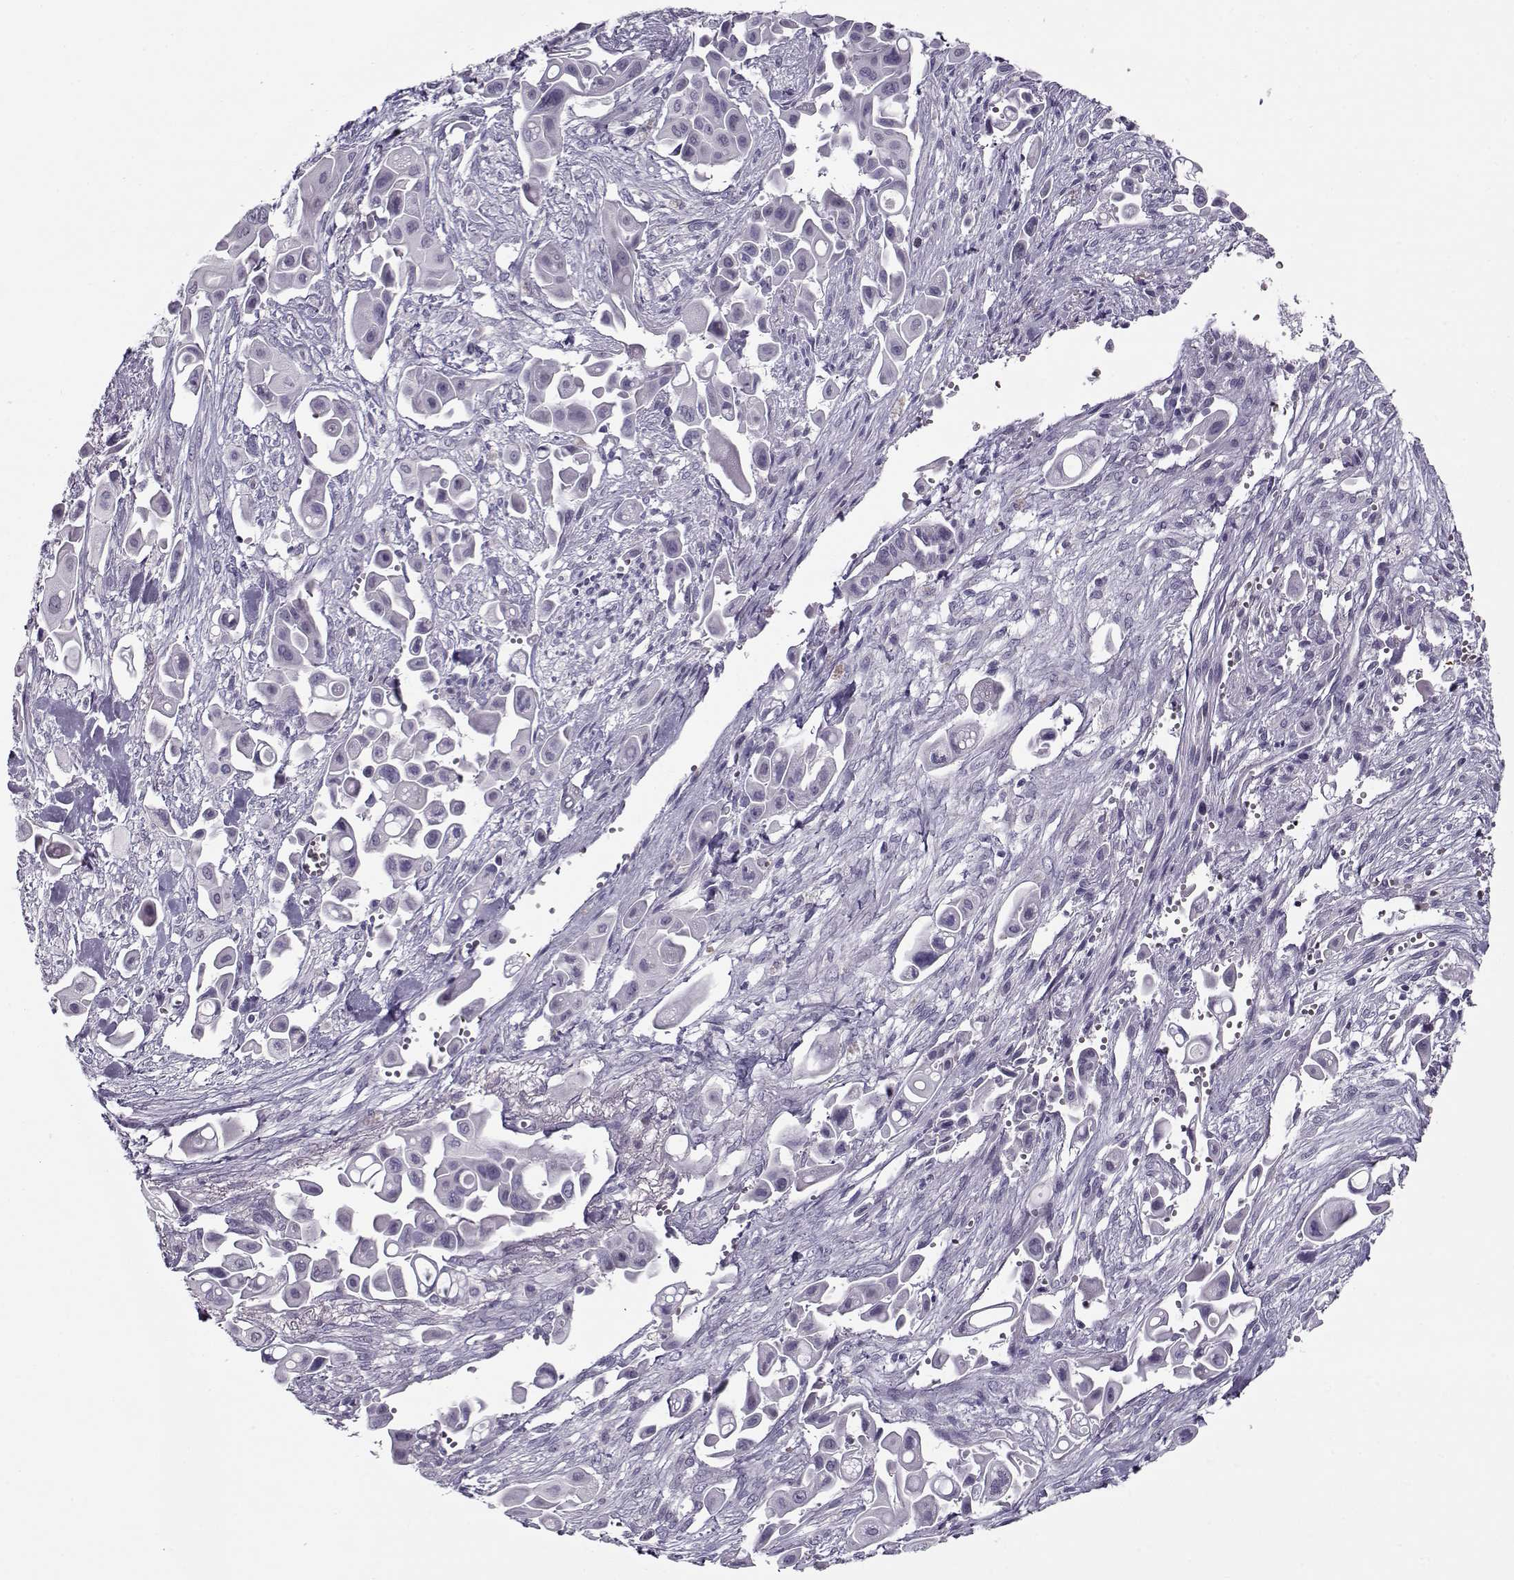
{"staining": {"intensity": "negative", "quantity": "none", "location": "none"}, "tissue": "pancreatic cancer", "cell_type": "Tumor cells", "image_type": "cancer", "snomed": [{"axis": "morphology", "description": "Adenocarcinoma, NOS"}, {"axis": "topography", "description": "Pancreas"}], "caption": "Tumor cells show no significant positivity in pancreatic cancer (adenocarcinoma).", "gene": "CIBAR1", "patient": {"sex": "male", "age": 50}}